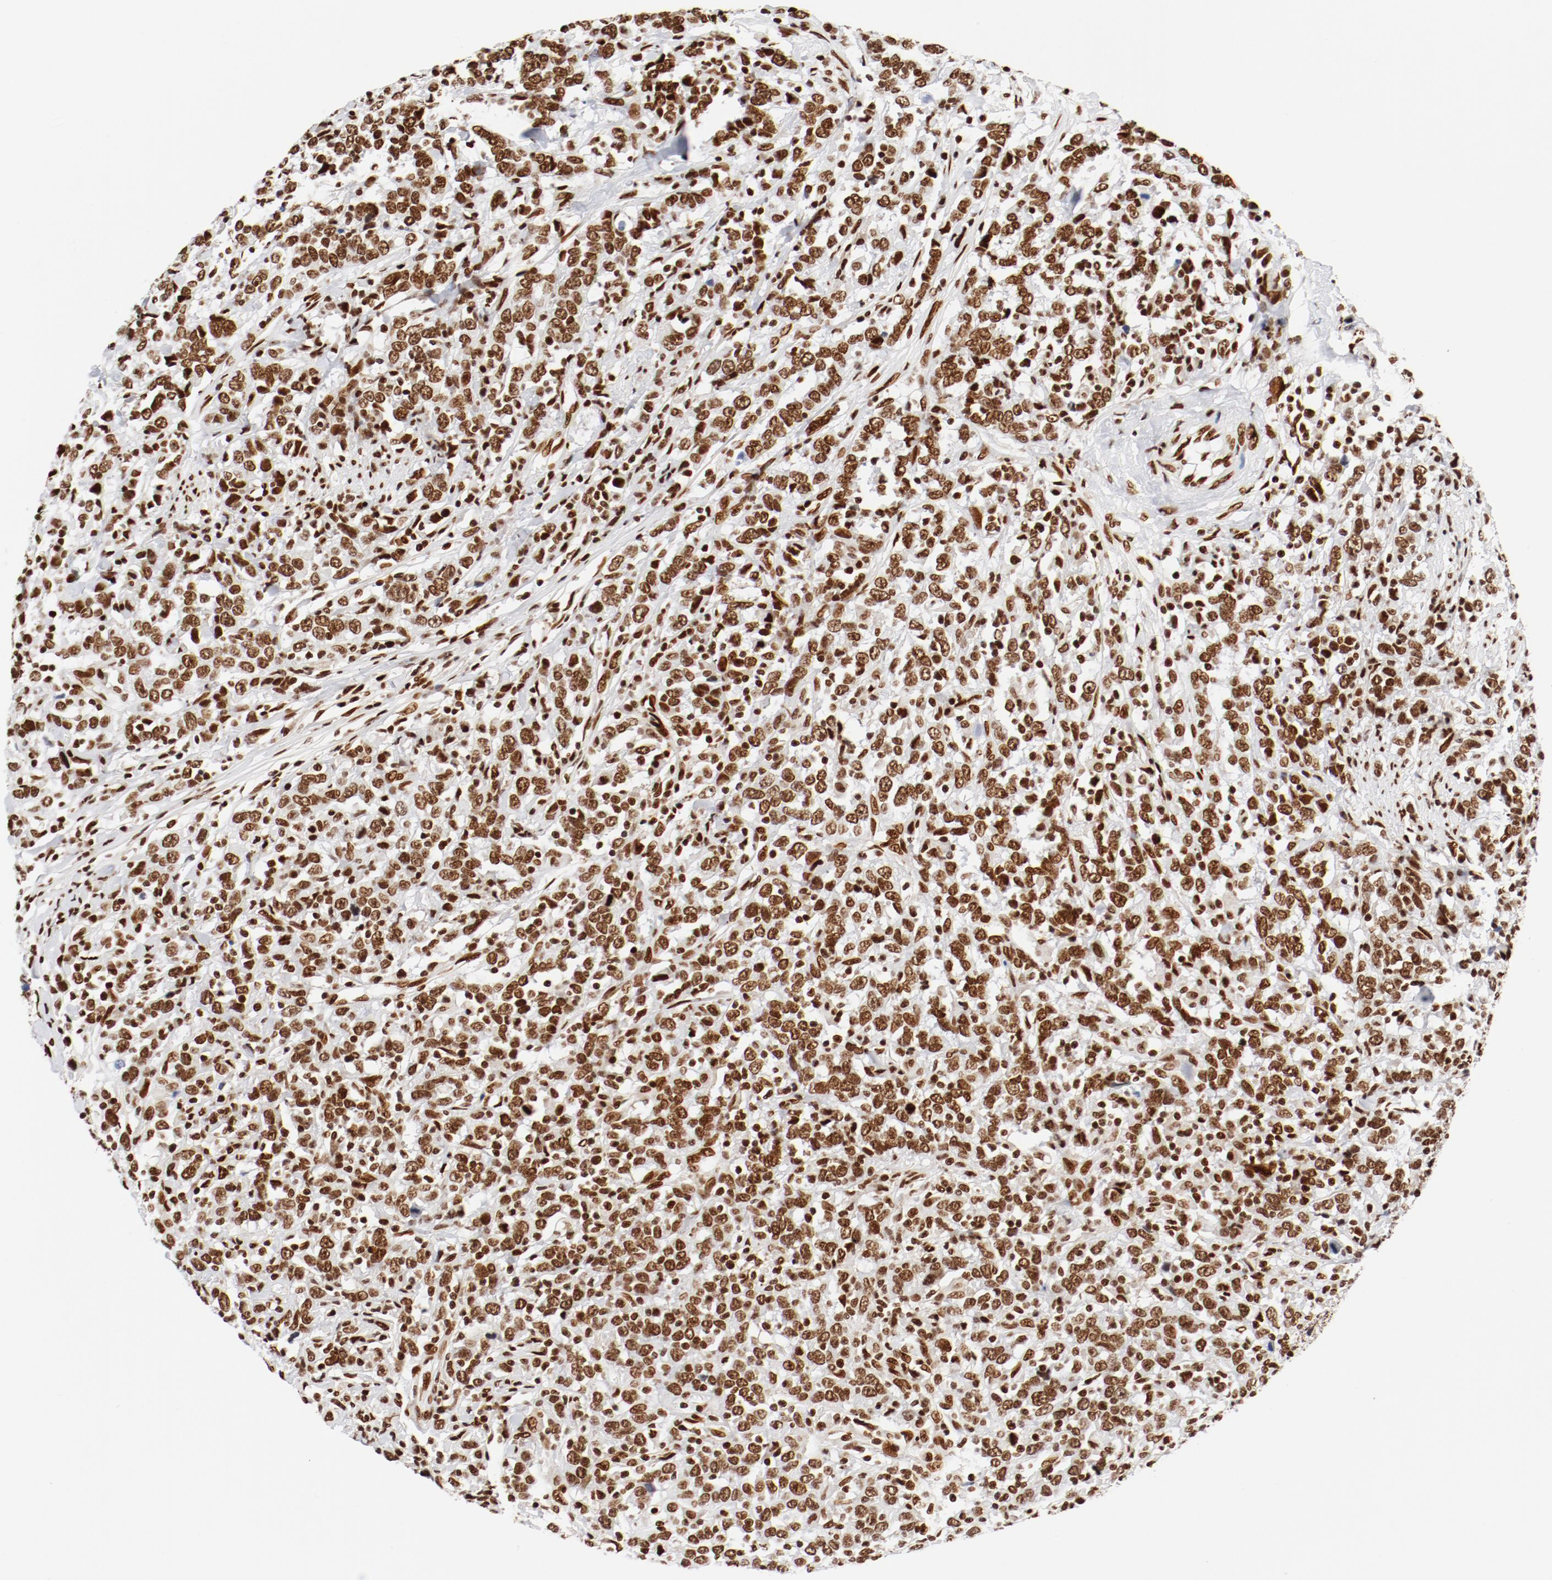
{"staining": {"intensity": "strong", "quantity": ">75%", "location": "nuclear"}, "tissue": "urothelial cancer", "cell_type": "Tumor cells", "image_type": "cancer", "snomed": [{"axis": "morphology", "description": "Urothelial carcinoma, High grade"}, {"axis": "topography", "description": "Urinary bladder"}], "caption": "Immunohistochemical staining of human urothelial carcinoma (high-grade) demonstrates high levels of strong nuclear expression in about >75% of tumor cells. Using DAB (3,3'-diaminobenzidine) (brown) and hematoxylin (blue) stains, captured at high magnification using brightfield microscopy.", "gene": "CTBP1", "patient": {"sex": "male", "age": 61}}